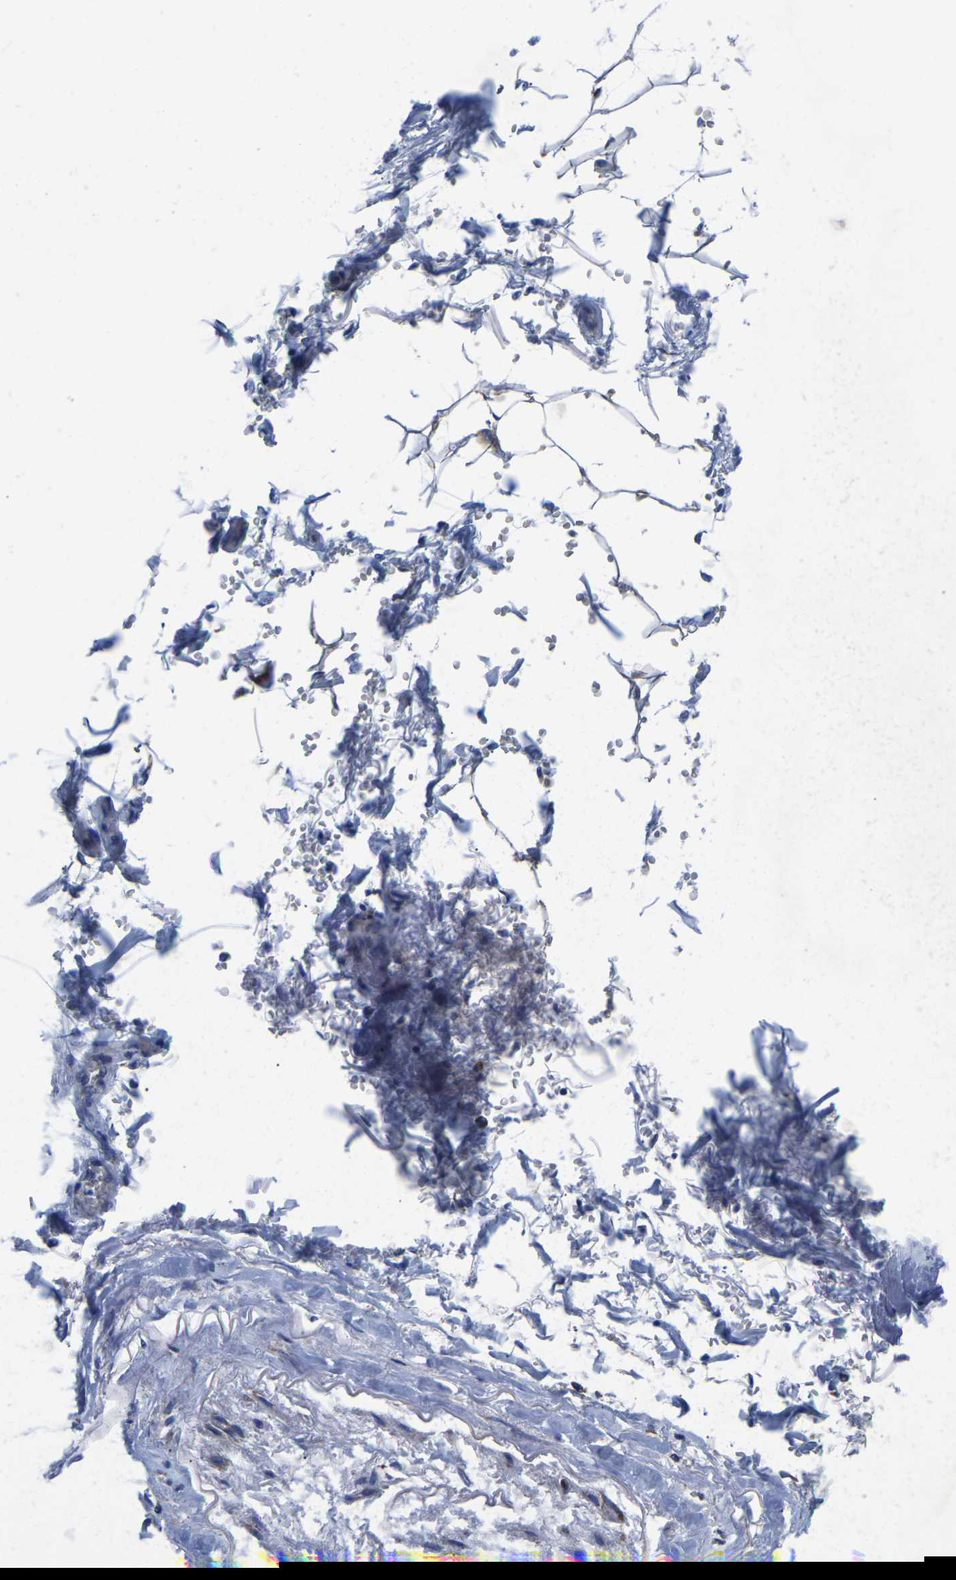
{"staining": {"intensity": "negative", "quantity": "none", "location": "none"}, "tissue": "adipose tissue", "cell_type": "Adipocytes", "image_type": "normal", "snomed": [{"axis": "morphology", "description": "Normal tissue, NOS"}, {"axis": "topography", "description": "Cartilage tissue"}, {"axis": "topography", "description": "Lung"}], "caption": "Immunohistochemistry (IHC) of benign adipose tissue shows no expression in adipocytes. (DAB immunohistochemistry (IHC) with hematoxylin counter stain).", "gene": "ETFA", "patient": {"sex": "female", "age": 77}}